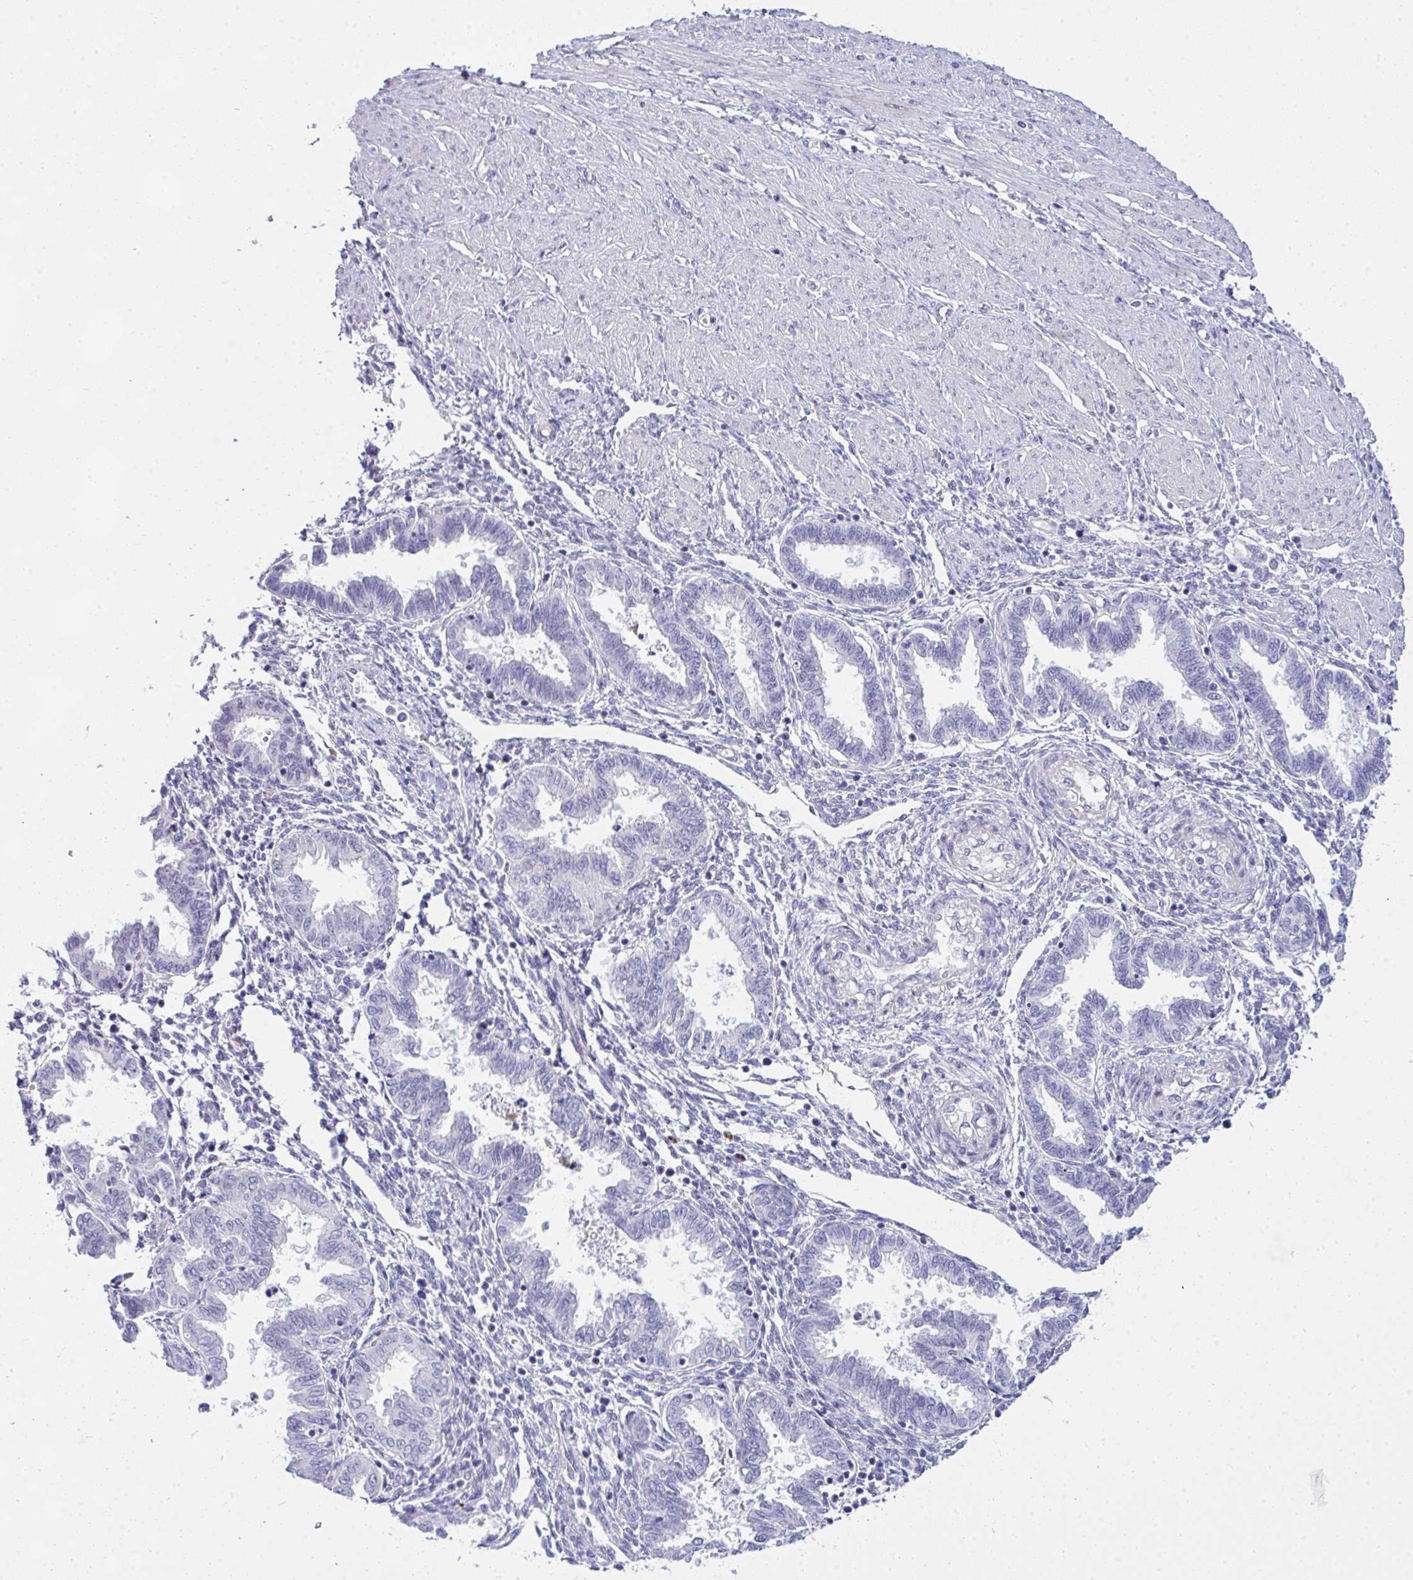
{"staining": {"intensity": "negative", "quantity": "none", "location": "none"}, "tissue": "endometrium", "cell_type": "Cells in endometrial stroma", "image_type": "normal", "snomed": [{"axis": "morphology", "description": "Normal tissue, NOS"}, {"axis": "topography", "description": "Endometrium"}], "caption": "Immunohistochemistry (IHC) photomicrograph of benign endometrium: endometrium stained with DAB (3,3'-diaminobenzidine) shows no significant protein positivity in cells in endometrial stroma. (DAB immunohistochemistry (IHC), high magnification).", "gene": "NFXL1", "patient": {"sex": "female", "age": 33}}